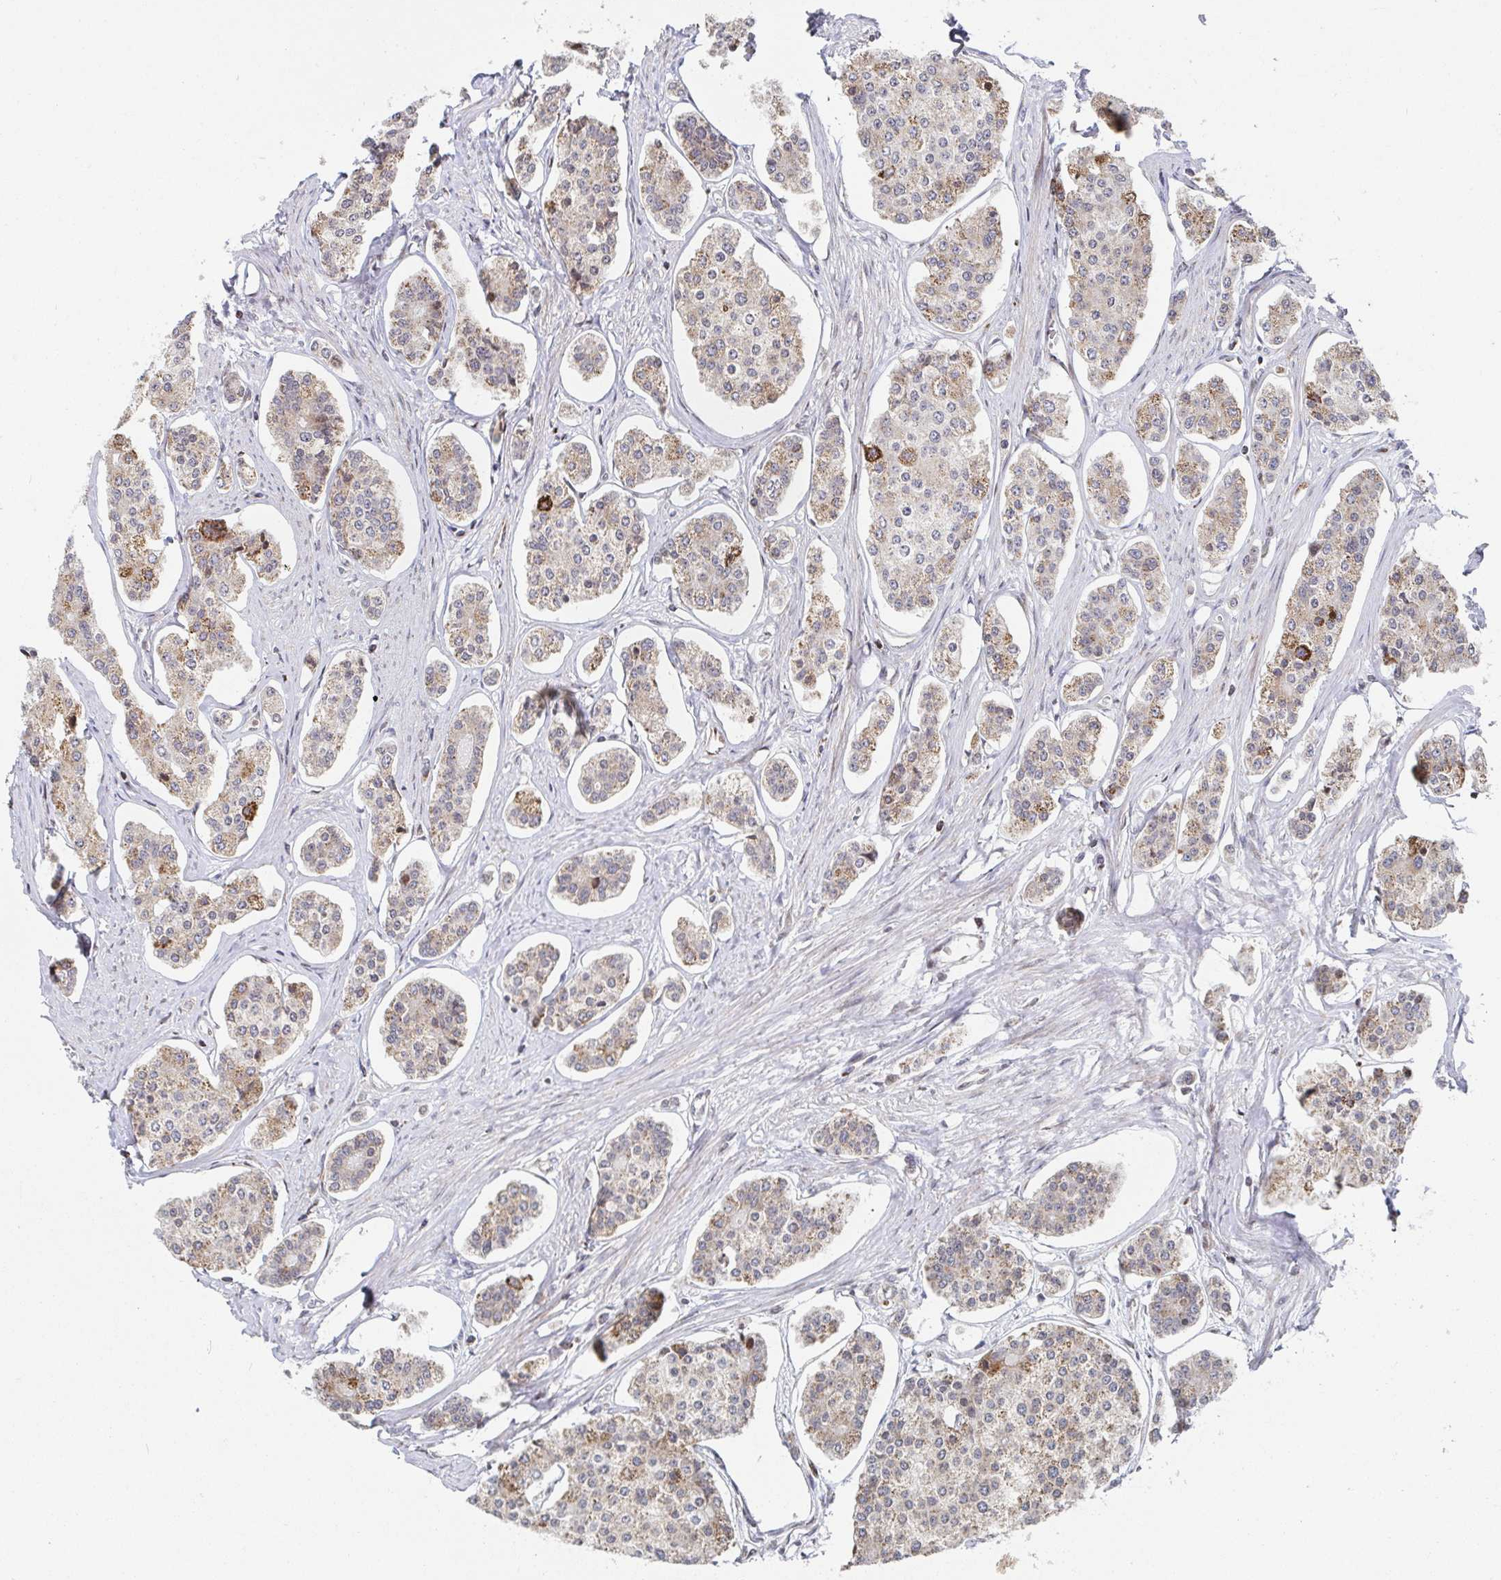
{"staining": {"intensity": "moderate", "quantity": "25%-75%", "location": "cytoplasmic/membranous"}, "tissue": "carcinoid", "cell_type": "Tumor cells", "image_type": "cancer", "snomed": [{"axis": "morphology", "description": "Carcinoid, malignant, NOS"}, {"axis": "topography", "description": "Small intestine"}], "caption": "IHC (DAB) staining of human carcinoid displays moderate cytoplasmic/membranous protein expression in about 25%-75% of tumor cells.", "gene": "STARD8", "patient": {"sex": "female", "age": 65}}